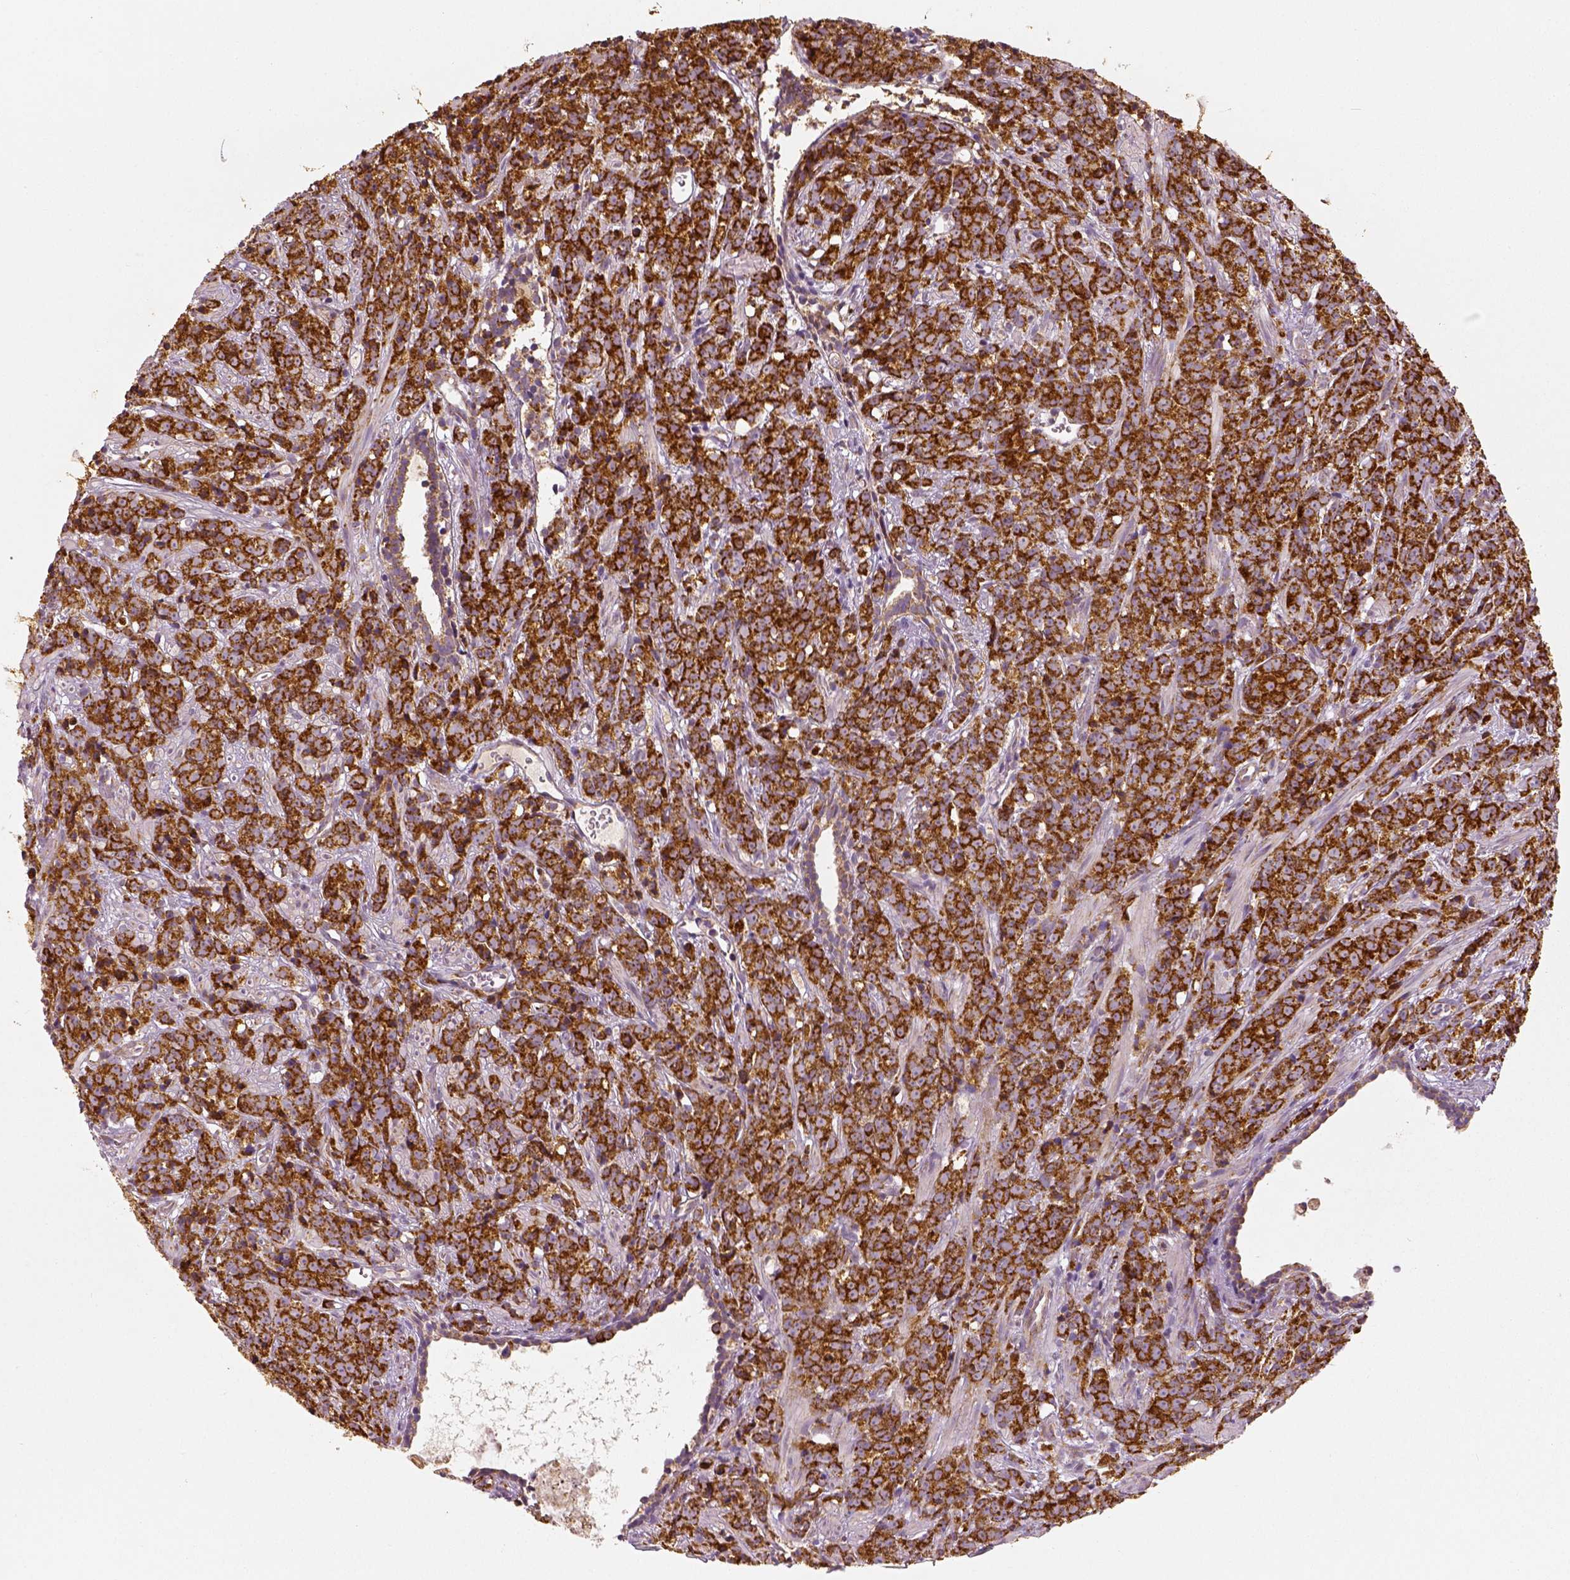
{"staining": {"intensity": "strong", "quantity": ">75%", "location": "cytoplasmic/membranous"}, "tissue": "prostate cancer", "cell_type": "Tumor cells", "image_type": "cancer", "snomed": [{"axis": "morphology", "description": "Adenocarcinoma, High grade"}, {"axis": "topography", "description": "Prostate"}], "caption": "Human prostate adenocarcinoma (high-grade) stained with a brown dye exhibits strong cytoplasmic/membranous positive staining in about >75% of tumor cells.", "gene": "PGAM5", "patient": {"sex": "male", "age": 81}}